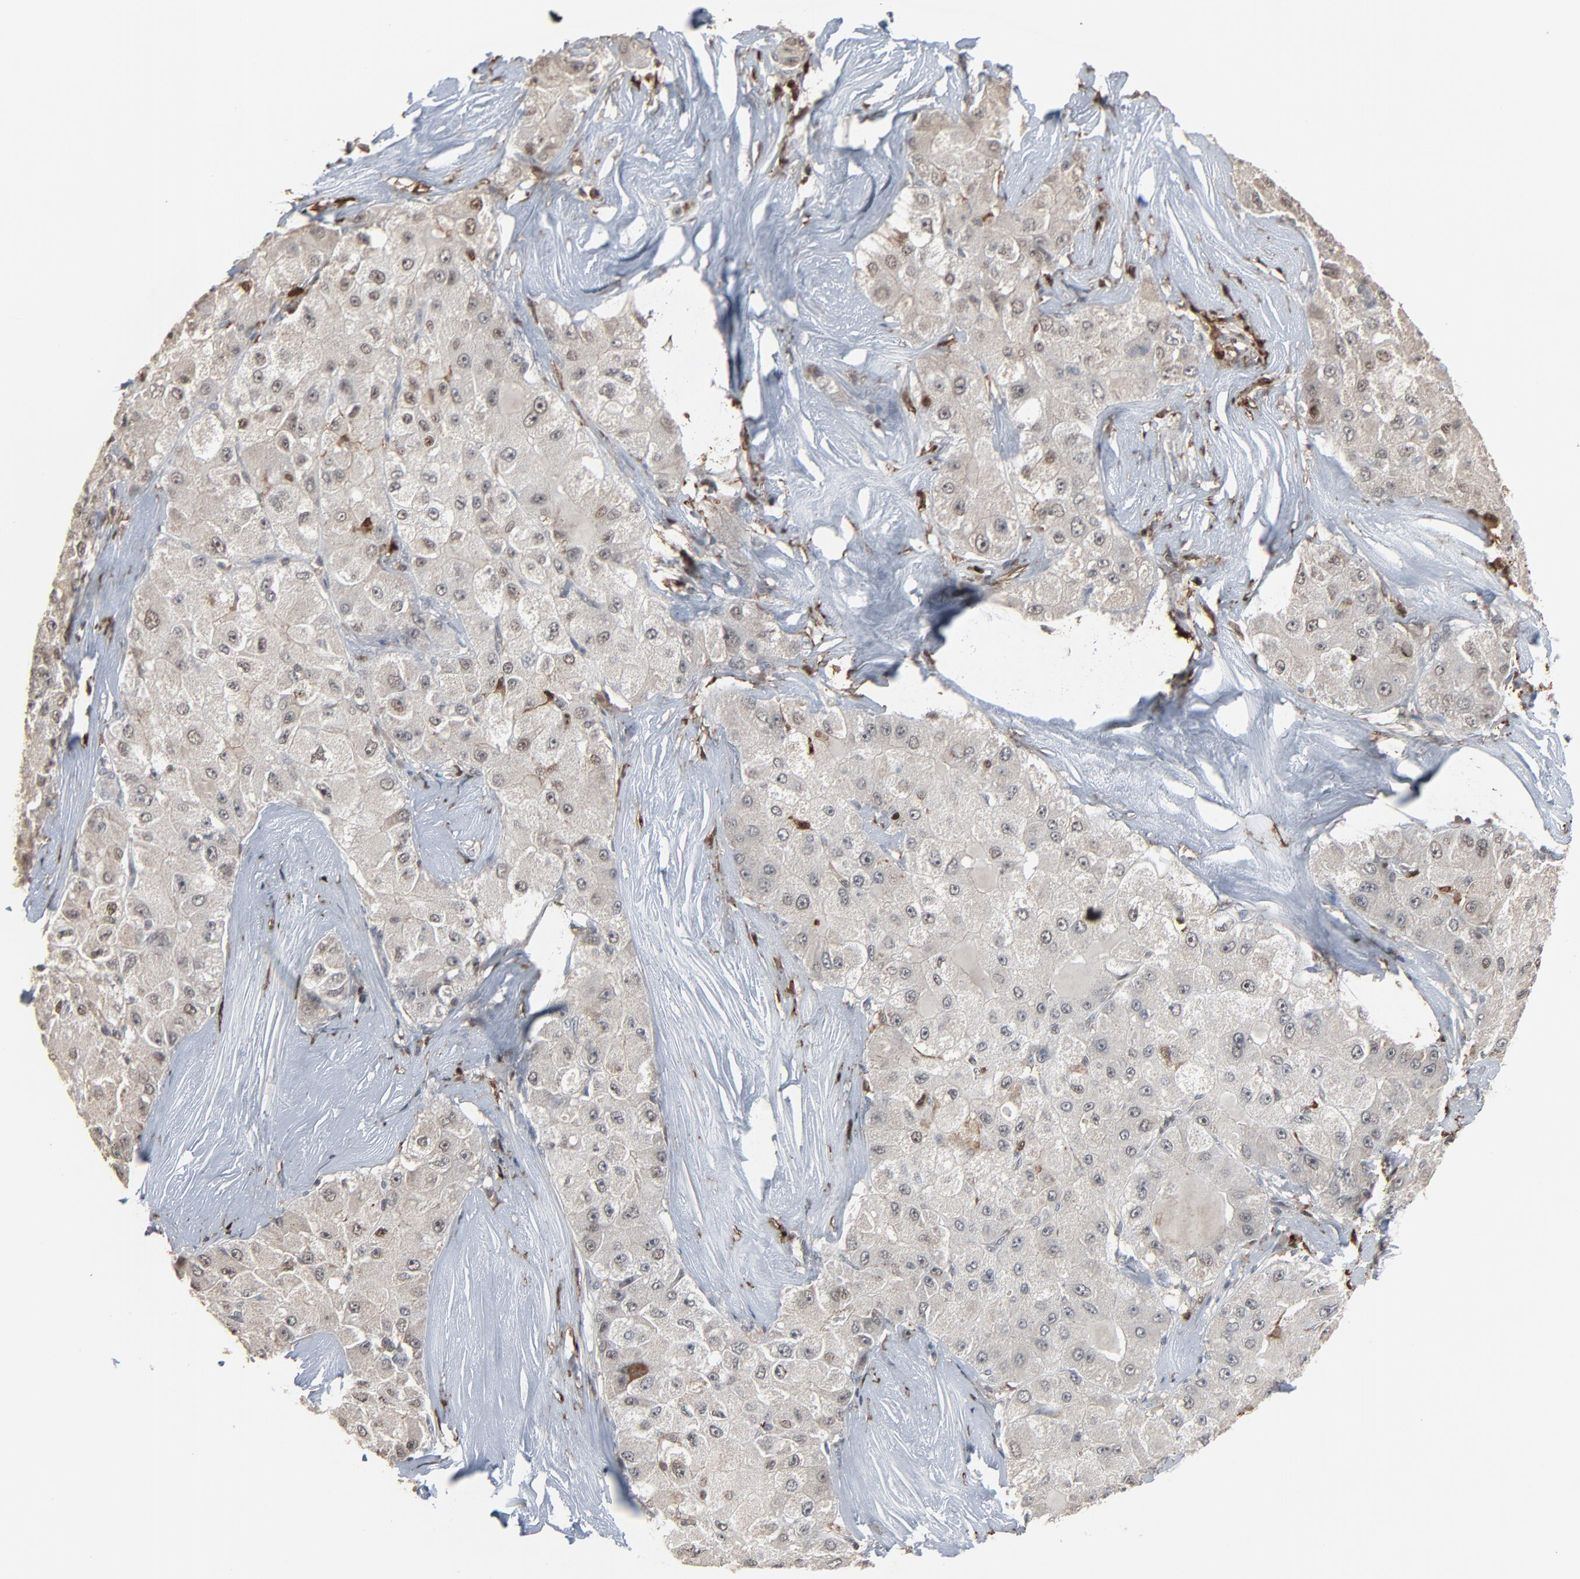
{"staining": {"intensity": "negative", "quantity": "none", "location": "none"}, "tissue": "liver cancer", "cell_type": "Tumor cells", "image_type": "cancer", "snomed": [{"axis": "morphology", "description": "Carcinoma, Hepatocellular, NOS"}, {"axis": "topography", "description": "Liver"}], "caption": "Histopathology image shows no protein staining in tumor cells of liver hepatocellular carcinoma tissue. Nuclei are stained in blue.", "gene": "DOCK8", "patient": {"sex": "male", "age": 80}}